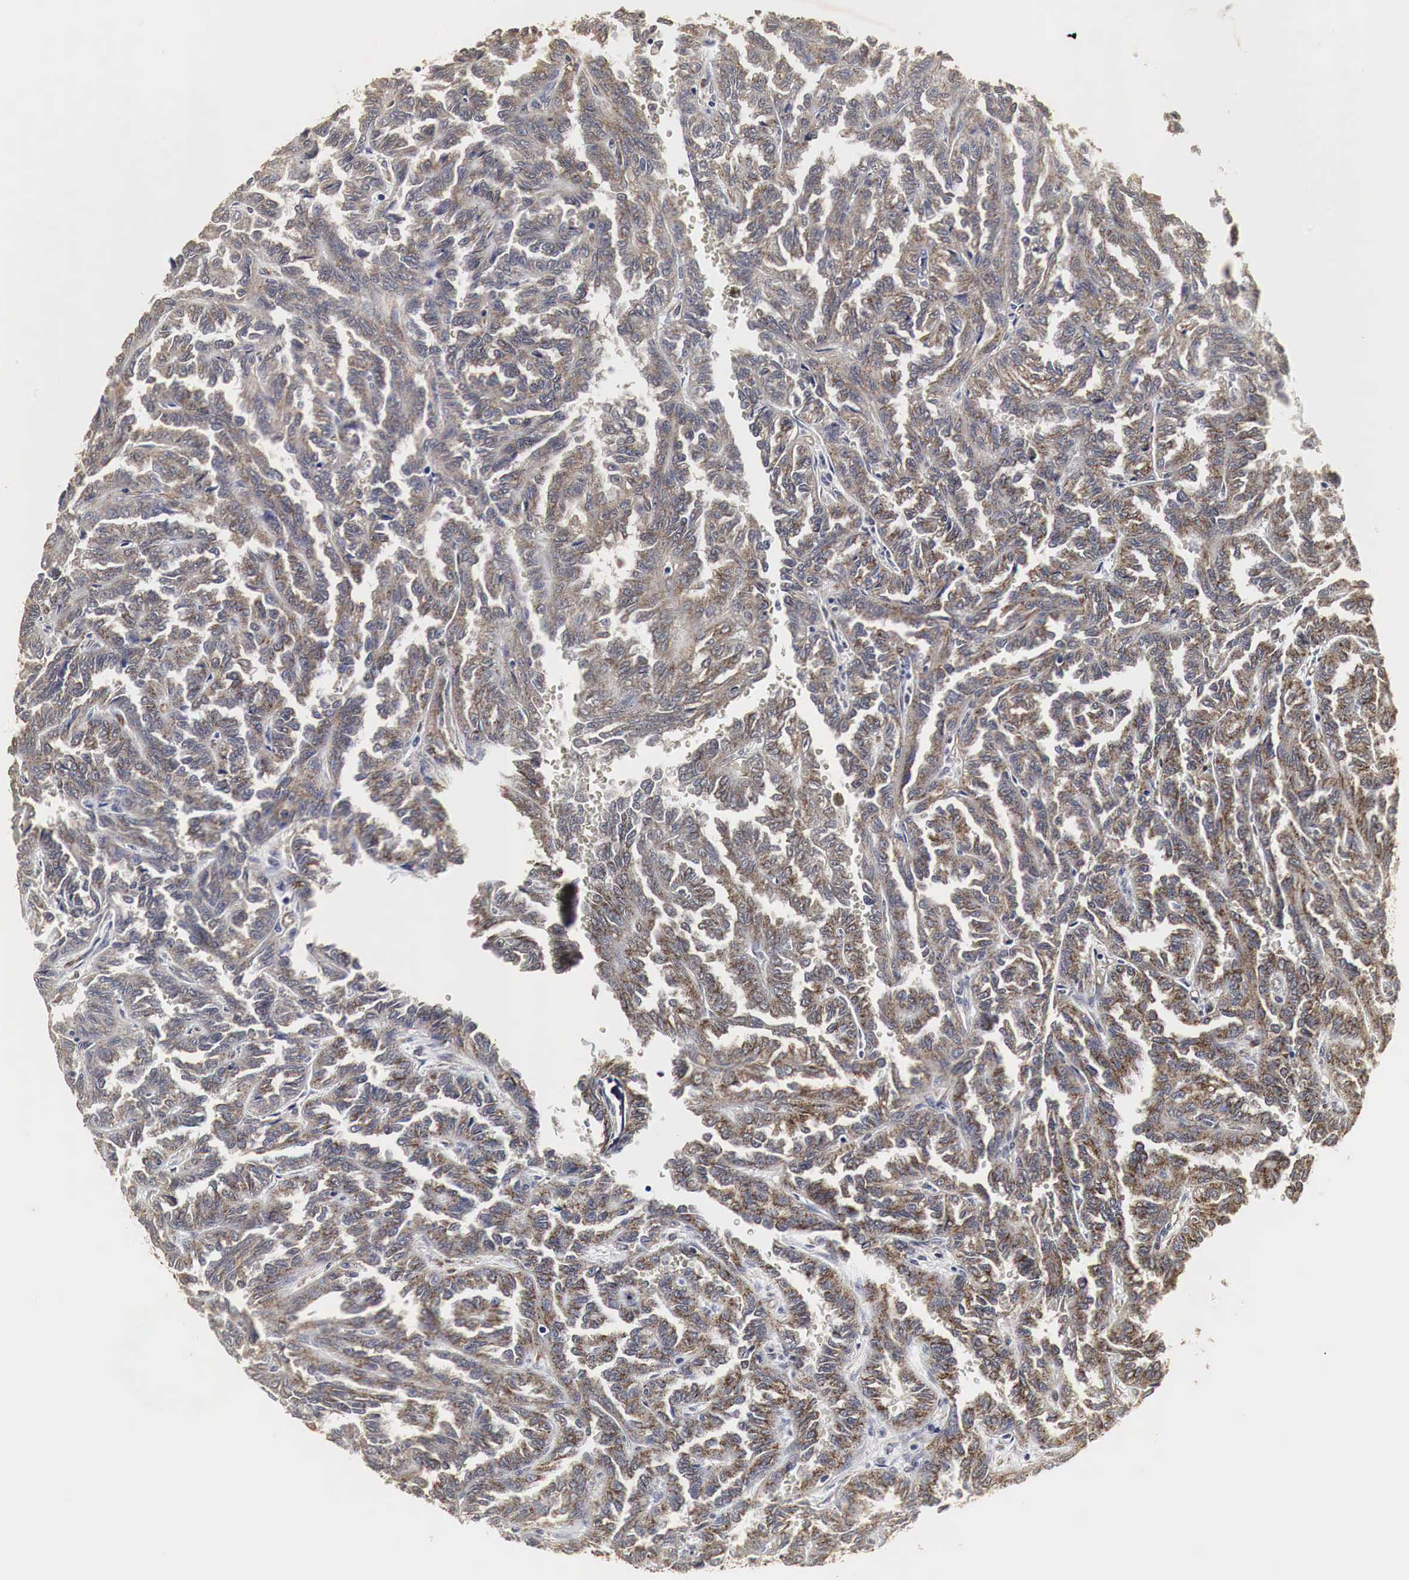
{"staining": {"intensity": "weak", "quantity": "25%-75%", "location": "cytoplasmic/membranous"}, "tissue": "renal cancer", "cell_type": "Tumor cells", "image_type": "cancer", "snomed": [{"axis": "morphology", "description": "Inflammation, NOS"}, {"axis": "morphology", "description": "Adenocarcinoma, NOS"}, {"axis": "topography", "description": "Kidney"}], "caption": "Weak cytoplasmic/membranous expression for a protein is seen in approximately 25%-75% of tumor cells of renal cancer (adenocarcinoma) using immunohistochemistry.", "gene": "SPIN1", "patient": {"sex": "male", "age": 68}}